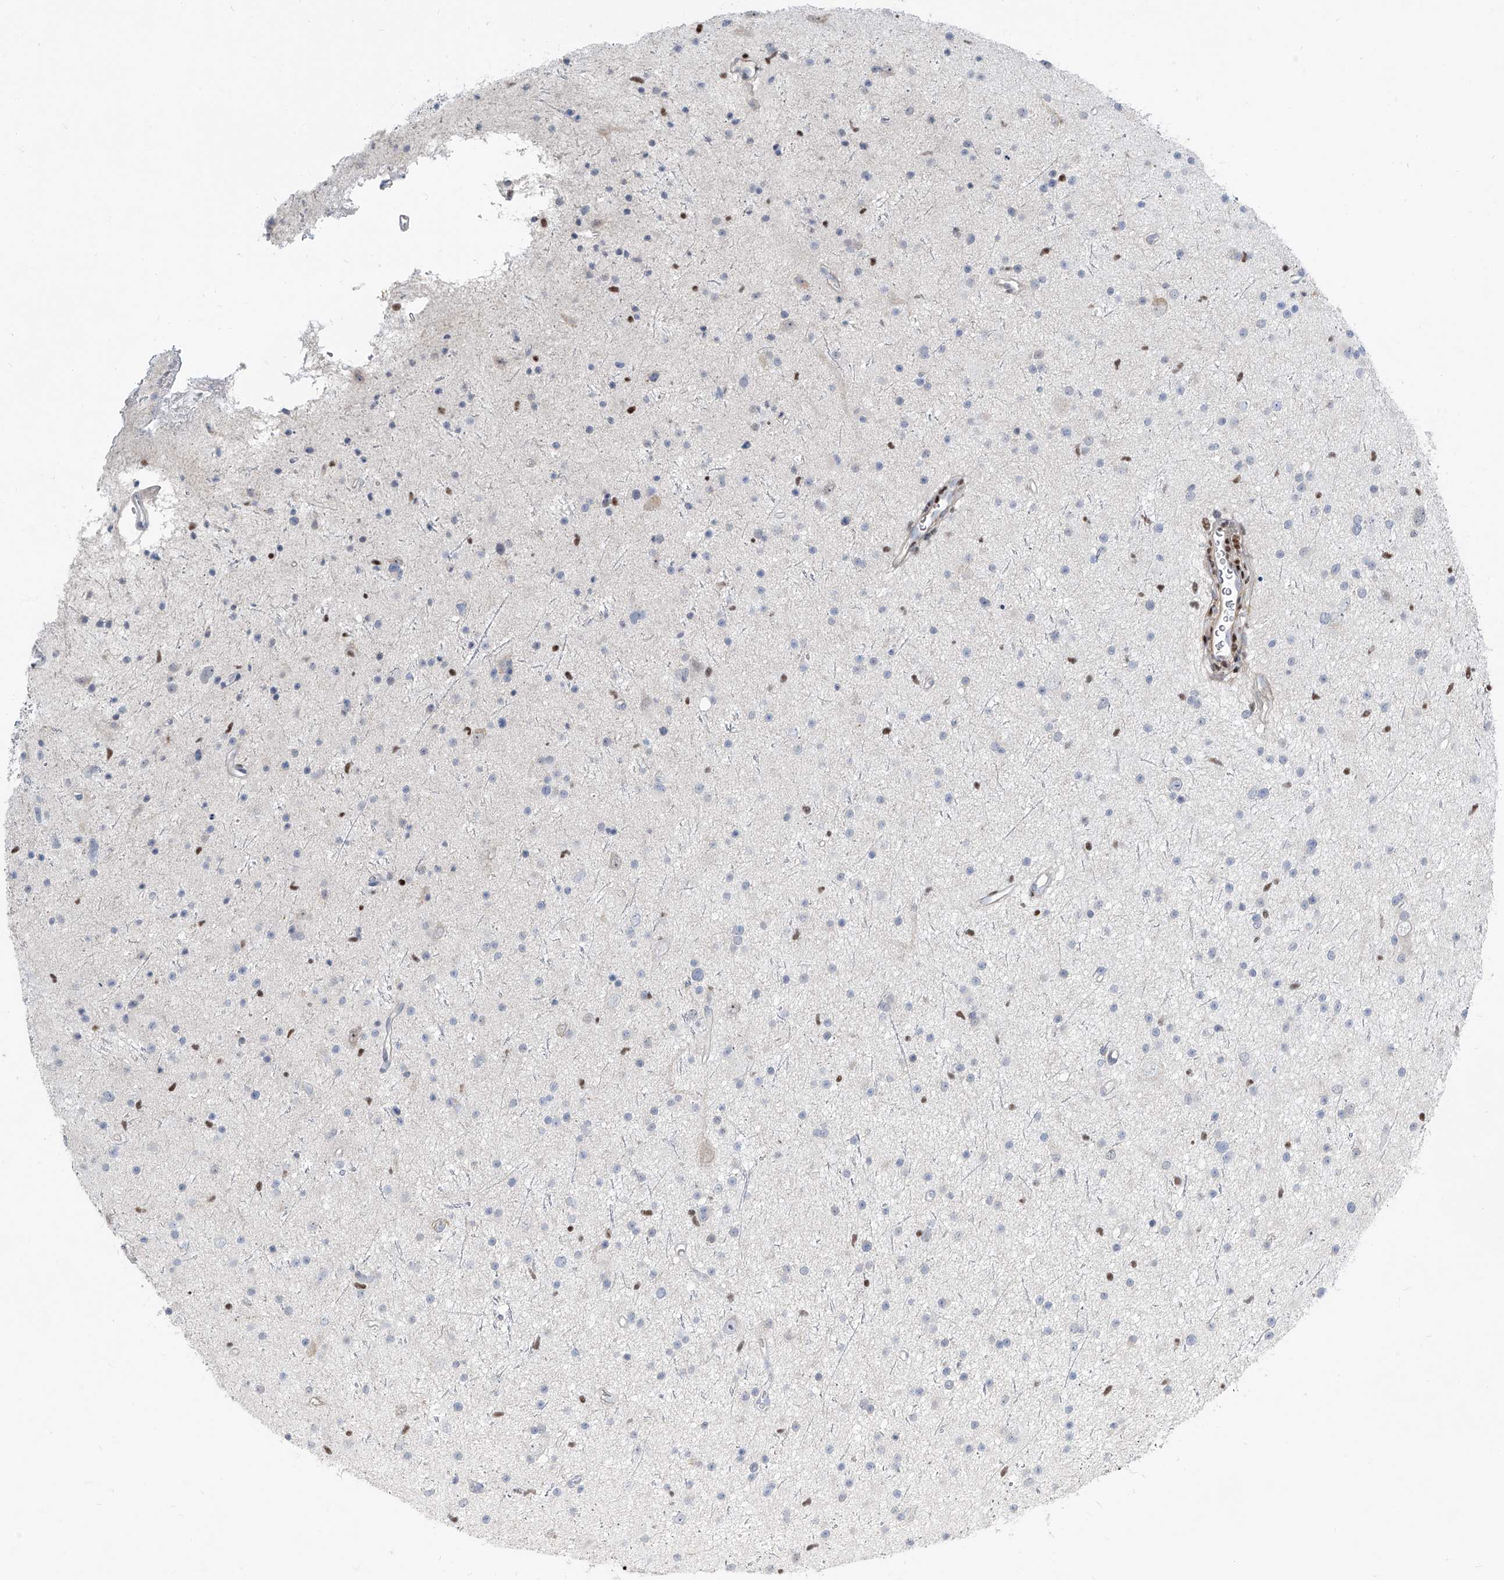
{"staining": {"intensity": "negative", "quantity": "none", "location": "none"}, "tissue": "glioma", "cell_type": "Tumor cells", "image_type": "cancer", "snomed": [{"axis": "morphology", "description": "Glioma, malignant, Low grade"}, {"axis": "topography", "description": "Cerebral cortex"}], "caption": "A micrograph of human glioma is negative for staining in tumor cells. (Immunohistochemistry, brightfield microscopy, high magnification).", "gene": "HOXA3", "patient": {"sex": "female", "age": 39}}